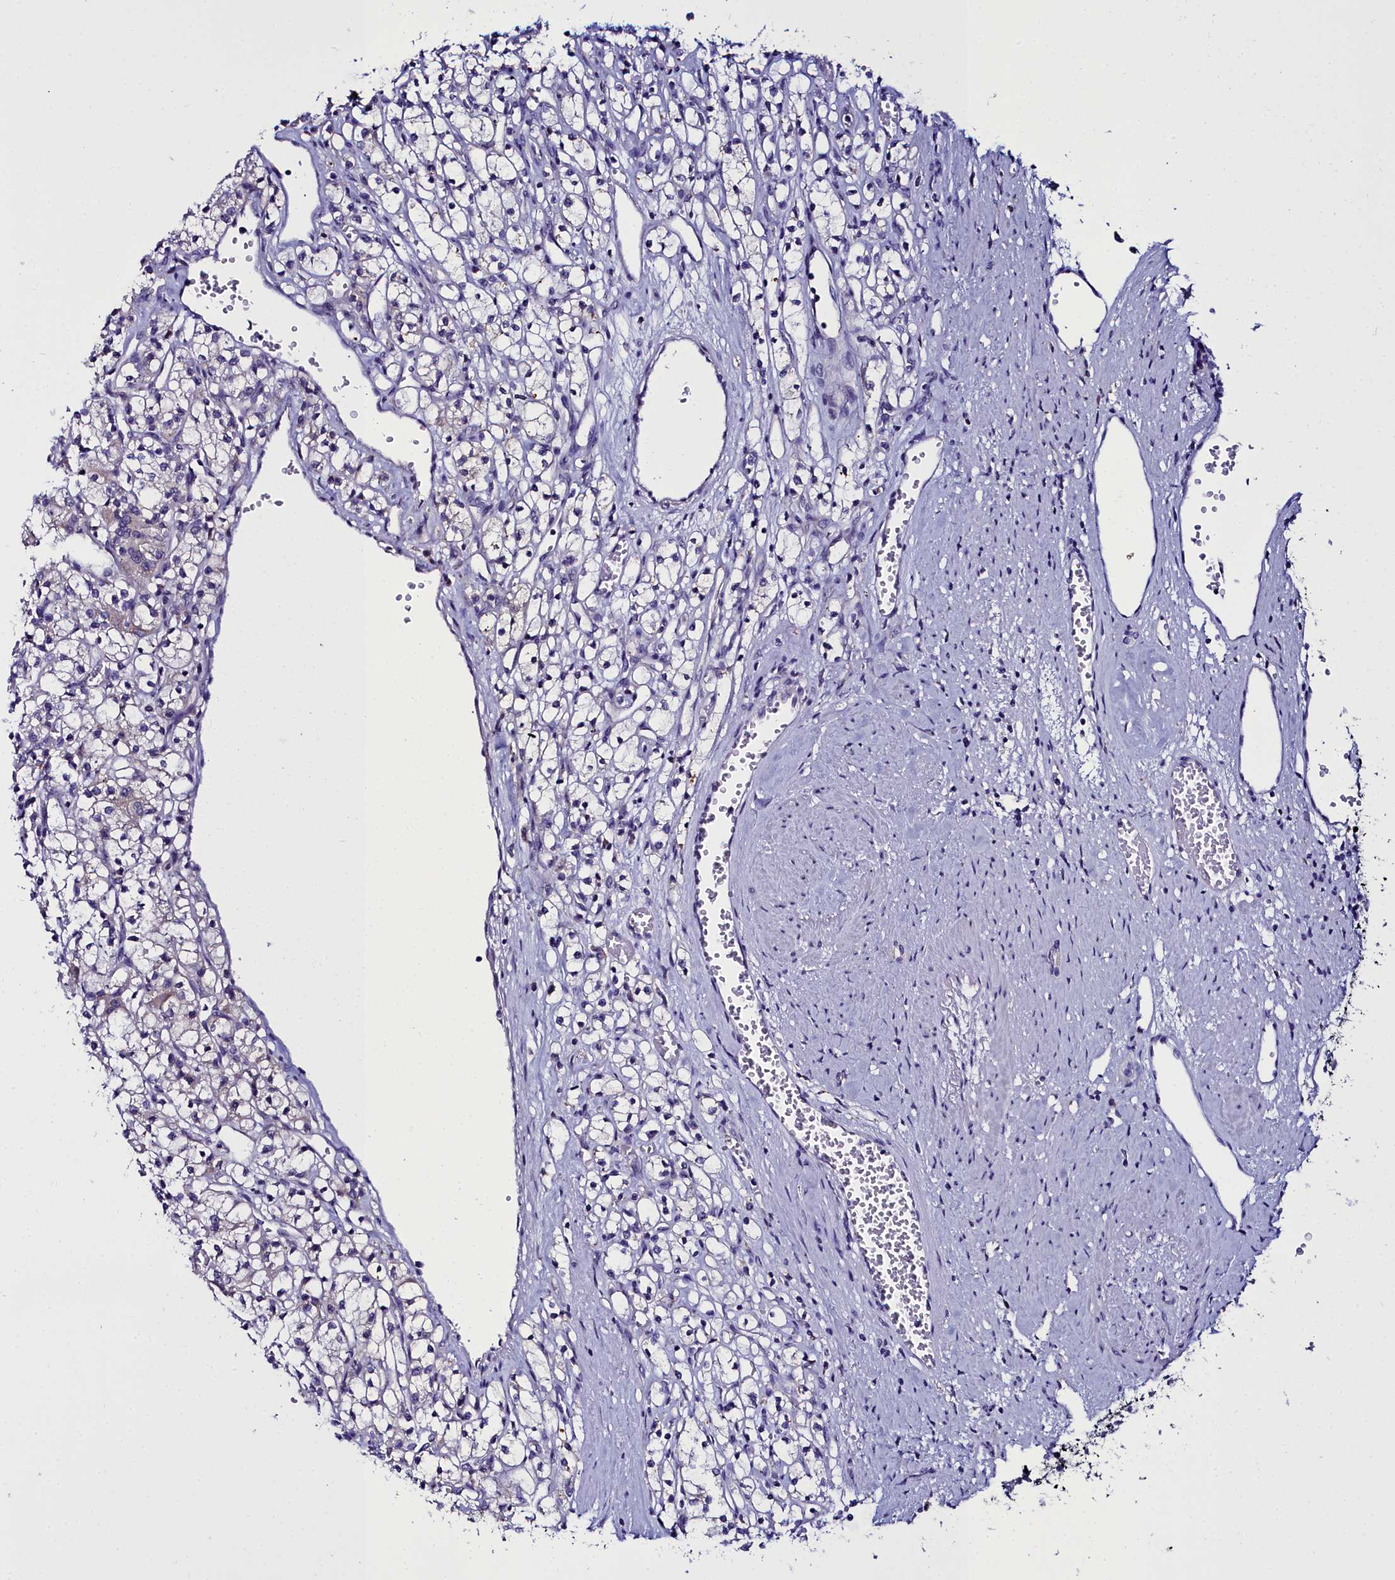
{"staining": {"intensity": "negative", "quantity": "none", "location": "none"}, "tissue": "renal cancer", "cell_type": "Tumor cells", "image_type": "cancer", "snomed": [{"axis": "morphology", "description": "Adenocarcinoma, NOS"}, {"axis": "topography", "description": "Kidney"}], "caption": "Renal cancer (adenocarcinoma) was stained to show a protein in brown. There is no significant staining in tumor cells.", "gene": "ELAPOR2", "patient": {"sex": "female", "age": 59}}